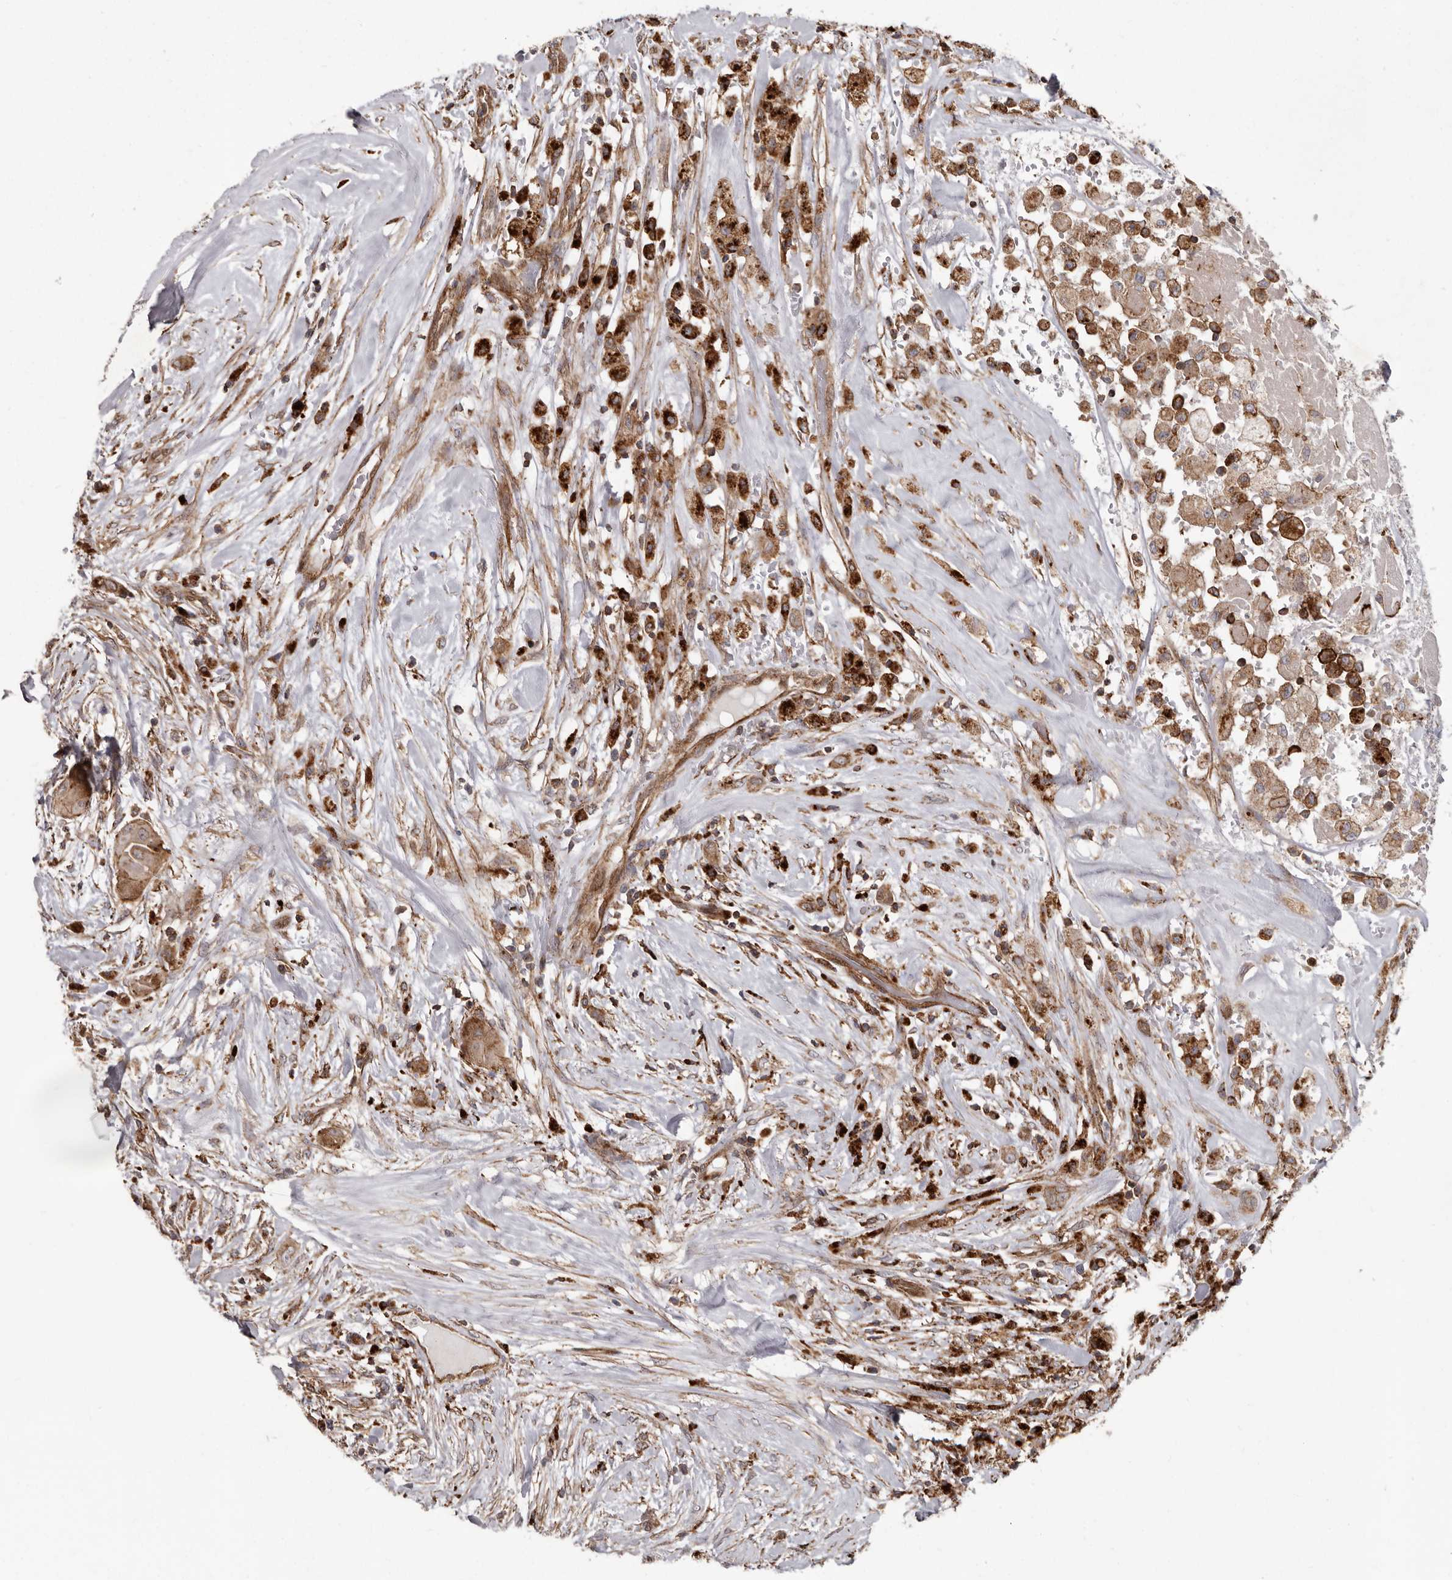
{"staining": {"intensity": "moderate", "quantity": ">75%", "location": "cytoplasmic/membranous"}, "tissue": "thyroid cancer", "cell_type": "Tumor cells", "image_type": "cancer", "snomed": [{"axis": "morphology", "description": "Papillary adenocarcinoma, NOS"}, {"axis": "topography", "description": "Thyroid gland"}], "caption": "Immunohistochemistry (IHC) (DAB) staining of human papillary adenocarcinoma (thyroid) displays moderate cytoplasmic/membranous protein staining in about >75% of tumor cells. Using DAB (brown) and hematoxylin (blue) stains, captured at high magnification using brightfield microscopy.", "gene": "NUP43", "patient": {"sex": "female", "age": 59}}